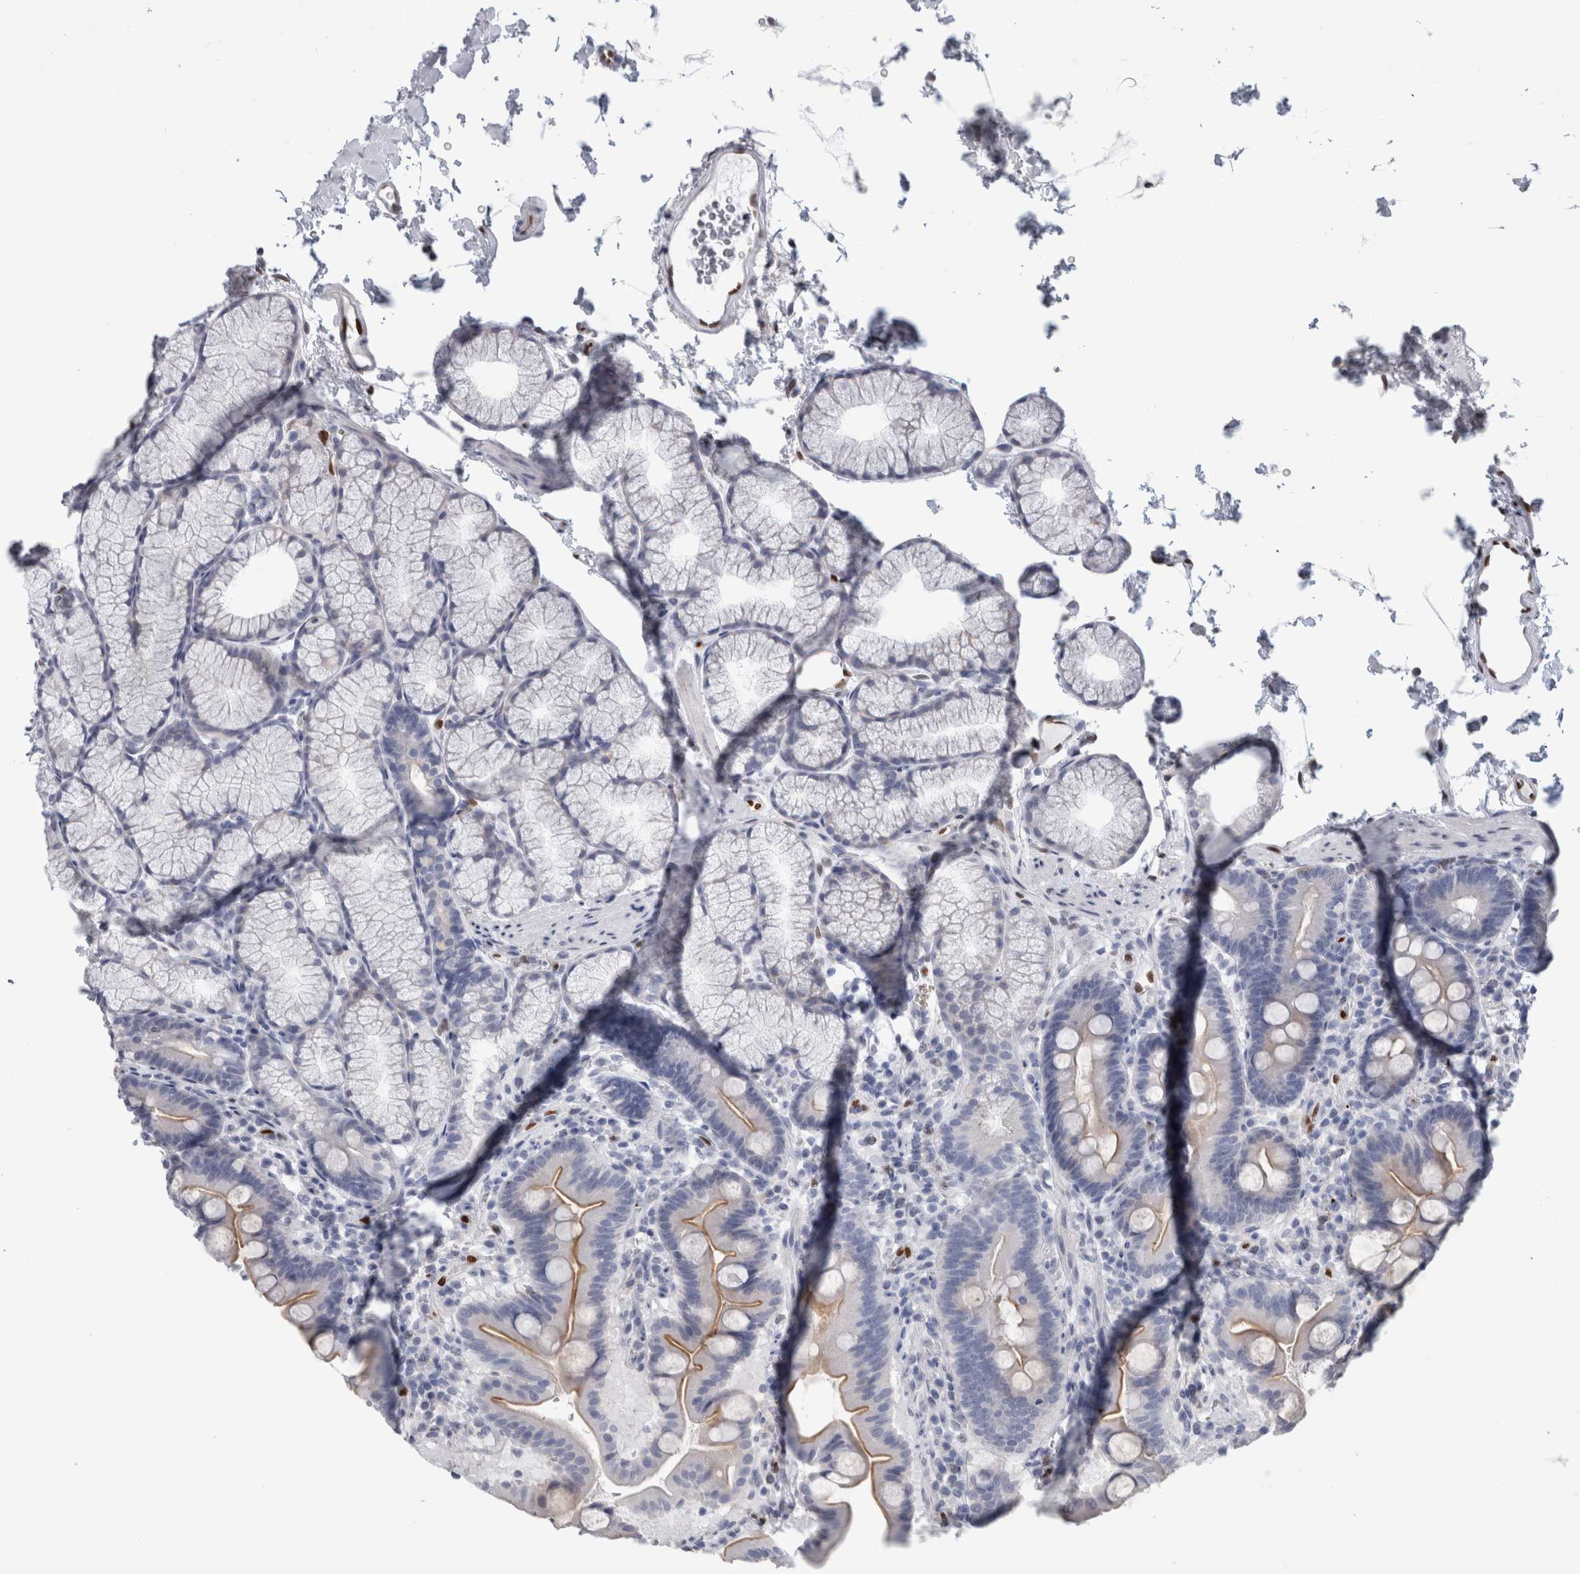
{"staining": {"intensity": "moderate", "quantity": ">75%", "location": "cytoplasmic/membranous"}, "tissue": "duodenum", "cell_type": "Glandular cells", "image_type": "normal", "snomed": [{"axis": "morphology", "description": "Normal tissue, NOS"}, {"axis": "topography", "description": "Duodenum"}], "caption": "This micrograph demonstrates immunohistochemistry staining of normal human duodenum, with medium moderate cytoplasmic/membranous positivity in approximately >75% of glandular cells.", "gene": "IL33", "patient": {"sex": "male", "age": 54}}